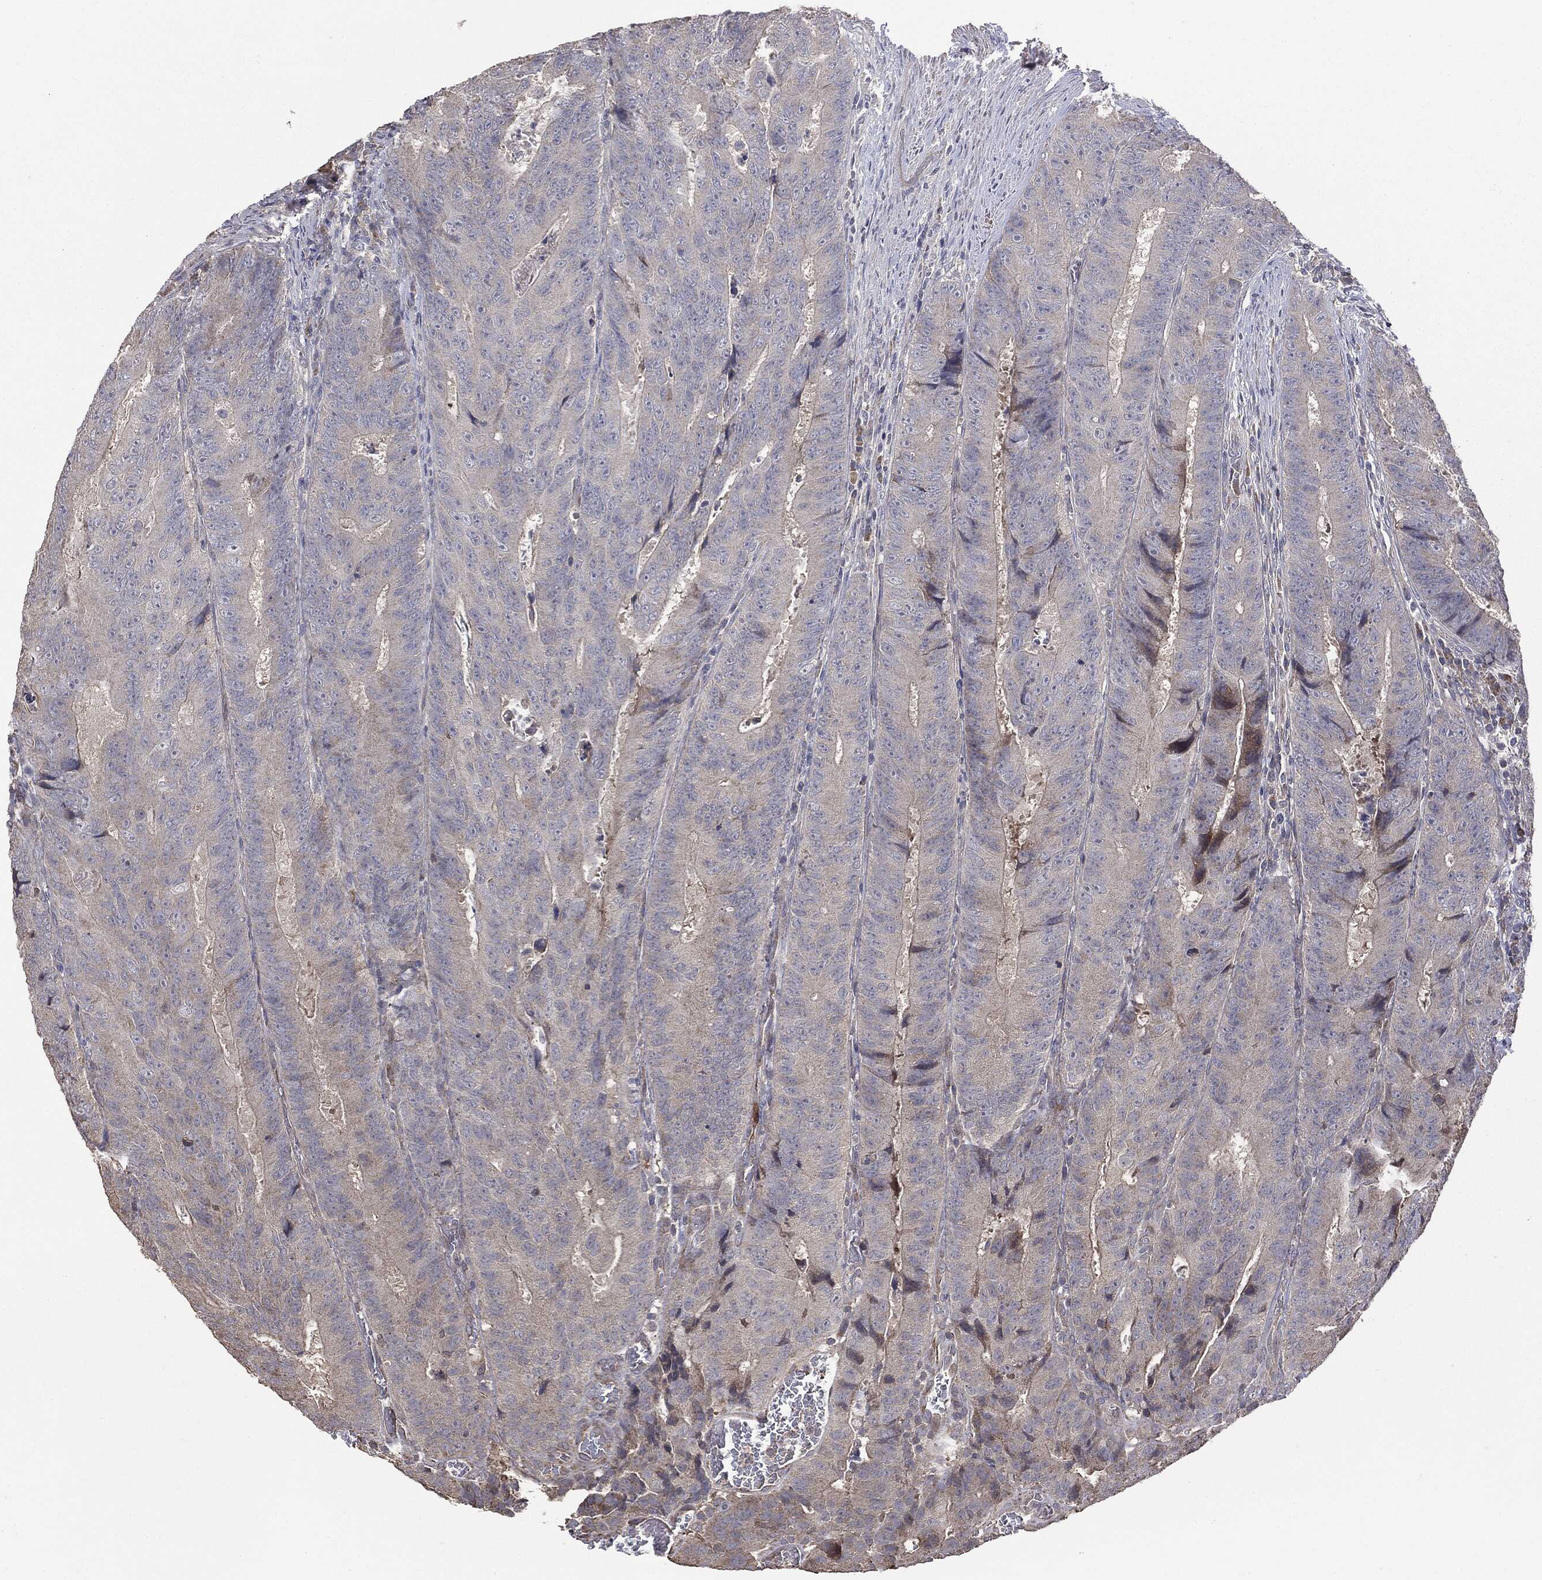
{"staining": {"intensity": "negative", "quantity": "none", "location": "none"}, "tissue": "colorectal cancer", "cell_type": "Tumor cells", "image_type": "cancer", "snomed": [{"axis": "morphology", "description": "Adenocarcinoma, NOS"}, {"axis": "topography", "description": "Colon"}], "caption": "Adenocarcinoma (colorectal) was stained to show a protein in brown. There is no significant expression in tumor cells. The staining was performed using DAB to visualize the protein expression in brown, while the nuclei were stained in blue with hematoxylin (Magnification: 20x).", "gene": "MTOR", "patient": {"sex": "female", "age": 48}}